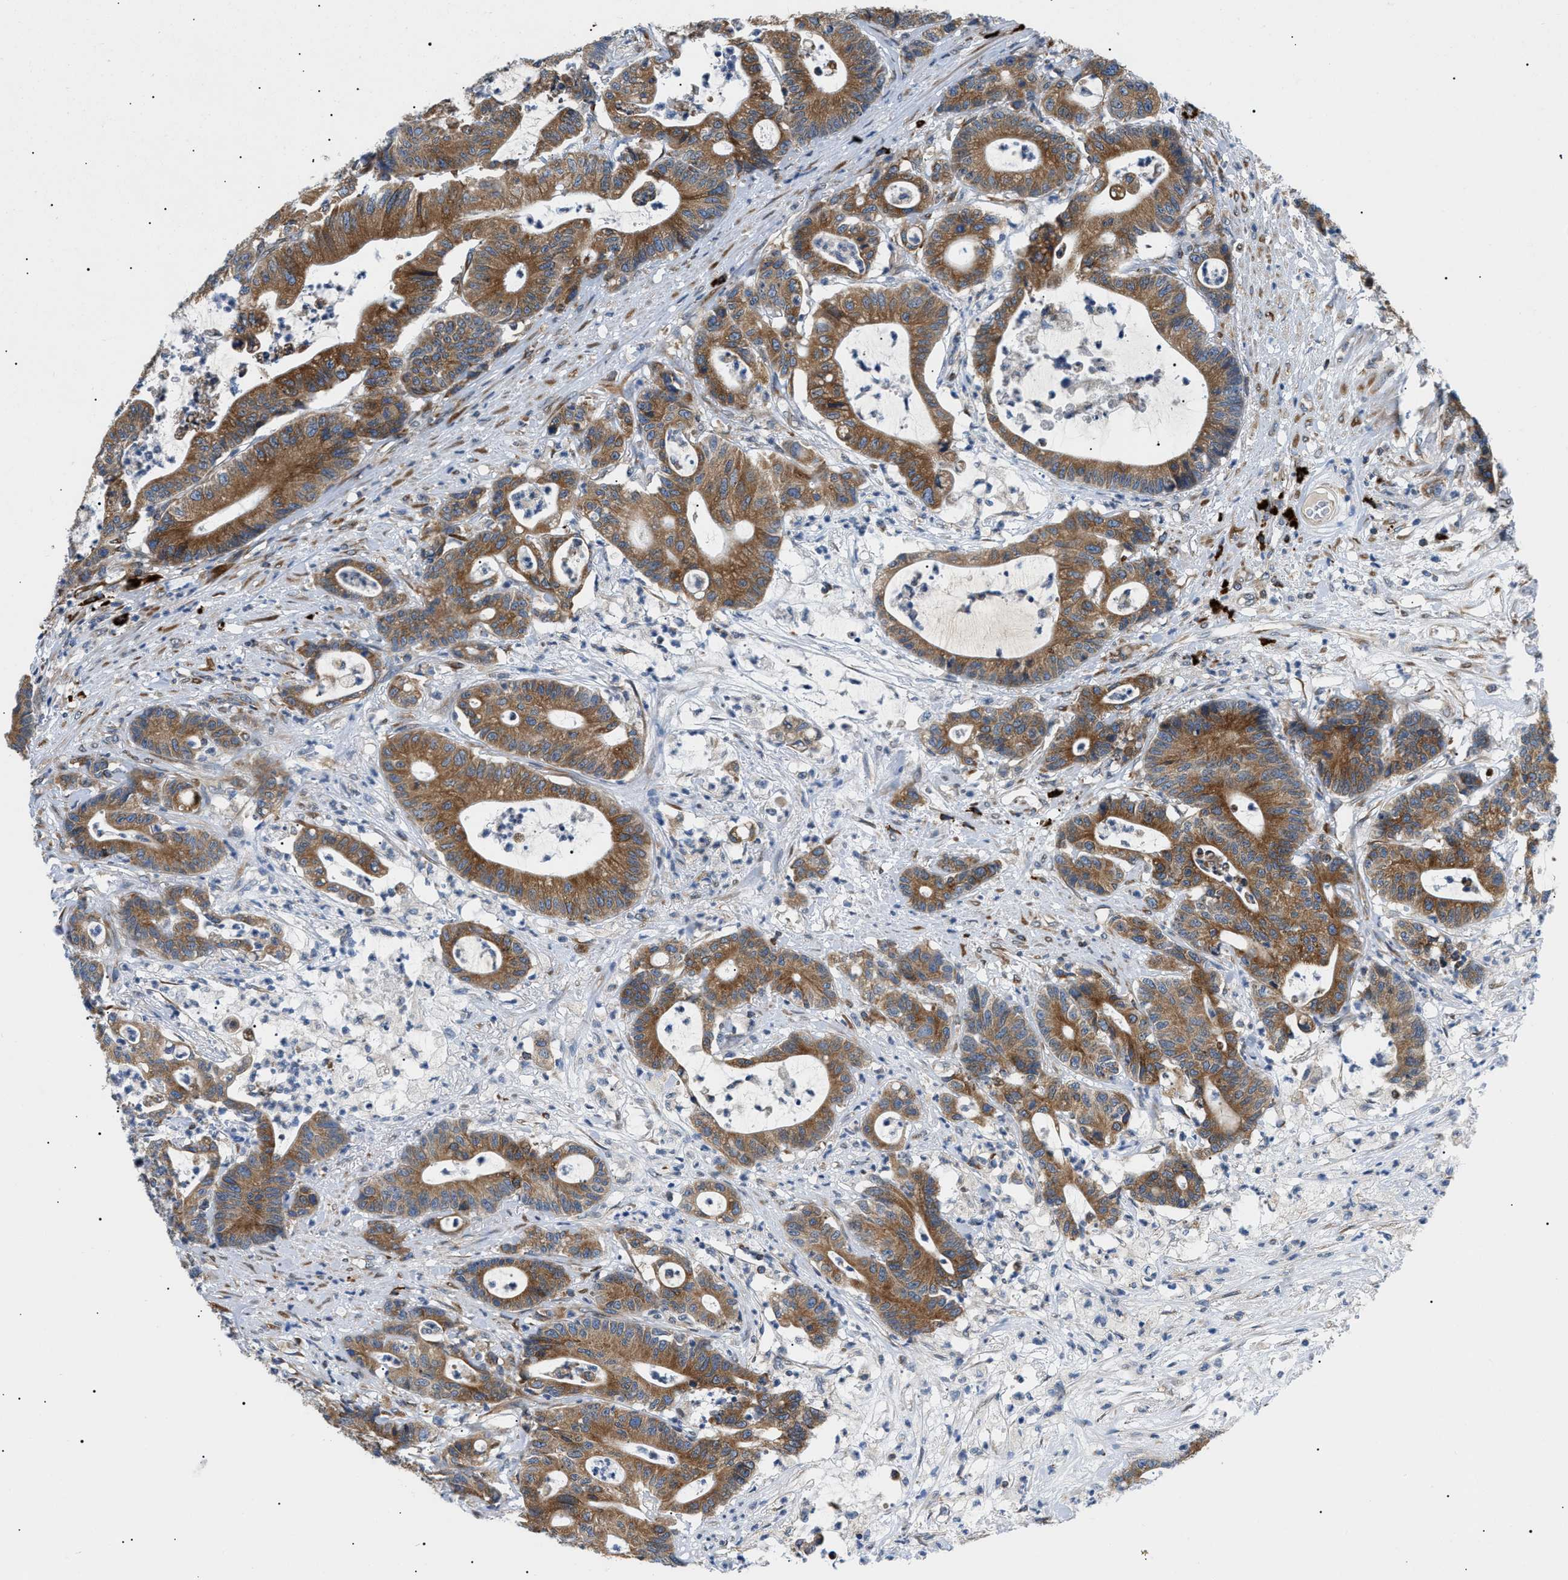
{"staining": {"intensity": "moderate", "quantity": ">75%", "location": "cytoplasmic/membranous"}, "tissue": "colorectal cancer", "cell_type": "Tumor cells", "image_type": "cancer", "snomed": [{"axis": "morphology", "description": "Adenocarcinoma, NOS"}, {"axis": "topography", "description": "Colon"}], "caption": "Immunohistochemistry (IHC) photomicrograph of neoplastic tissue: human colorectal adenocarcinoma stained using IHC exhibits medium levels of moderate protein expression localized specifically in the cytoplasmic/membranous of tumor cells, appearing as a cytoplasmic/membranous brown color.", "gene": "DERL1", "patient": {"sex": "female", "age": 84}}